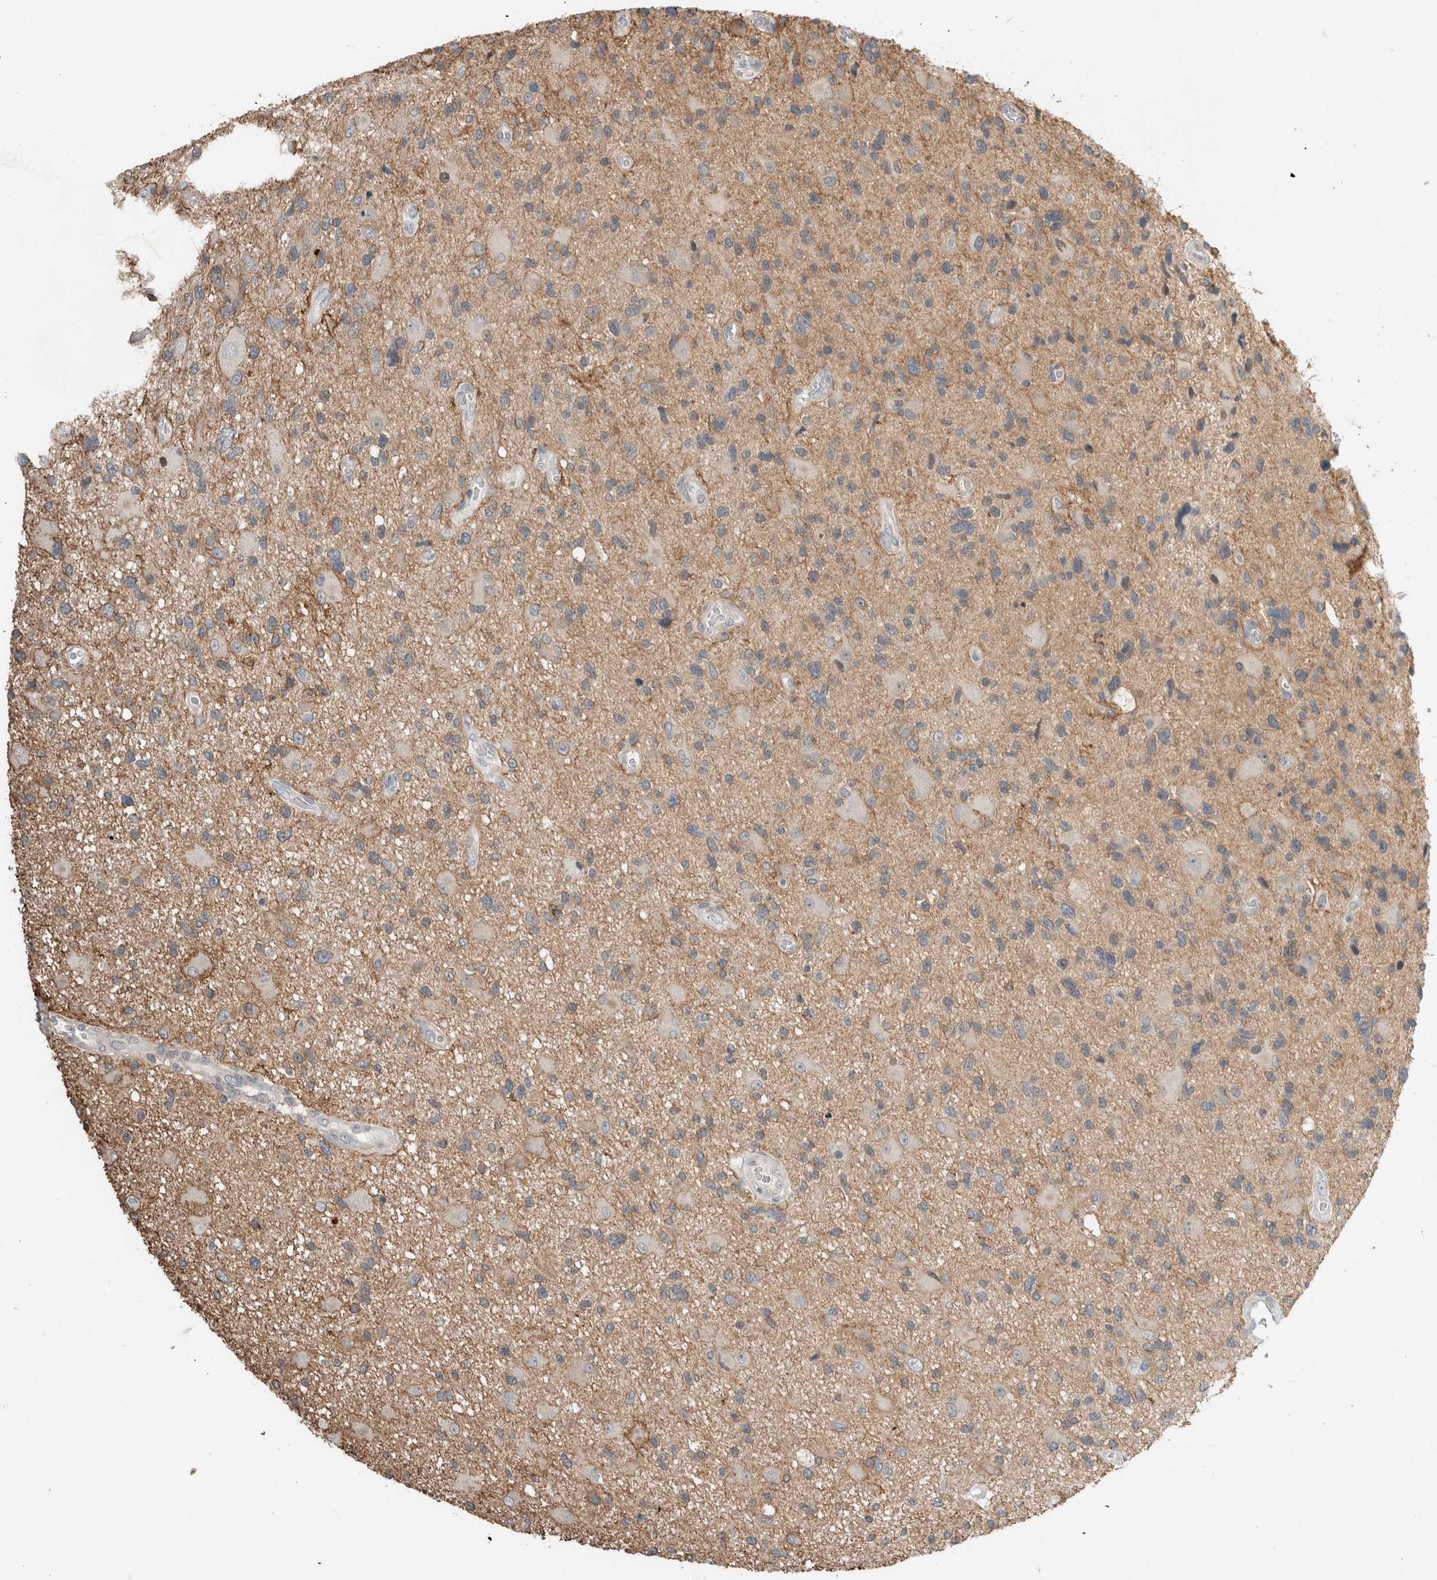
{"staining": {"intensity": "weak", "quantity": "<25%", "location": "cytoplasmic/membranous"}, "tissue": "glioma", "cell_type": "Tumor cells", "image_type": "cancer", "snomed": [{"axis": "morphology", "description": "Glioma, malignant, High grade"}, {"axis": "topography", "description": "Brain"}], "caption": "Immunohistochemistry (IHC) image of neoplastic tissue: human malignant high-grade glioma stained with DAB displays no significant protein positivity in tumor cells.", "gene": "ERCC6L2", "patient": {"sex": "male", "age": 33}}